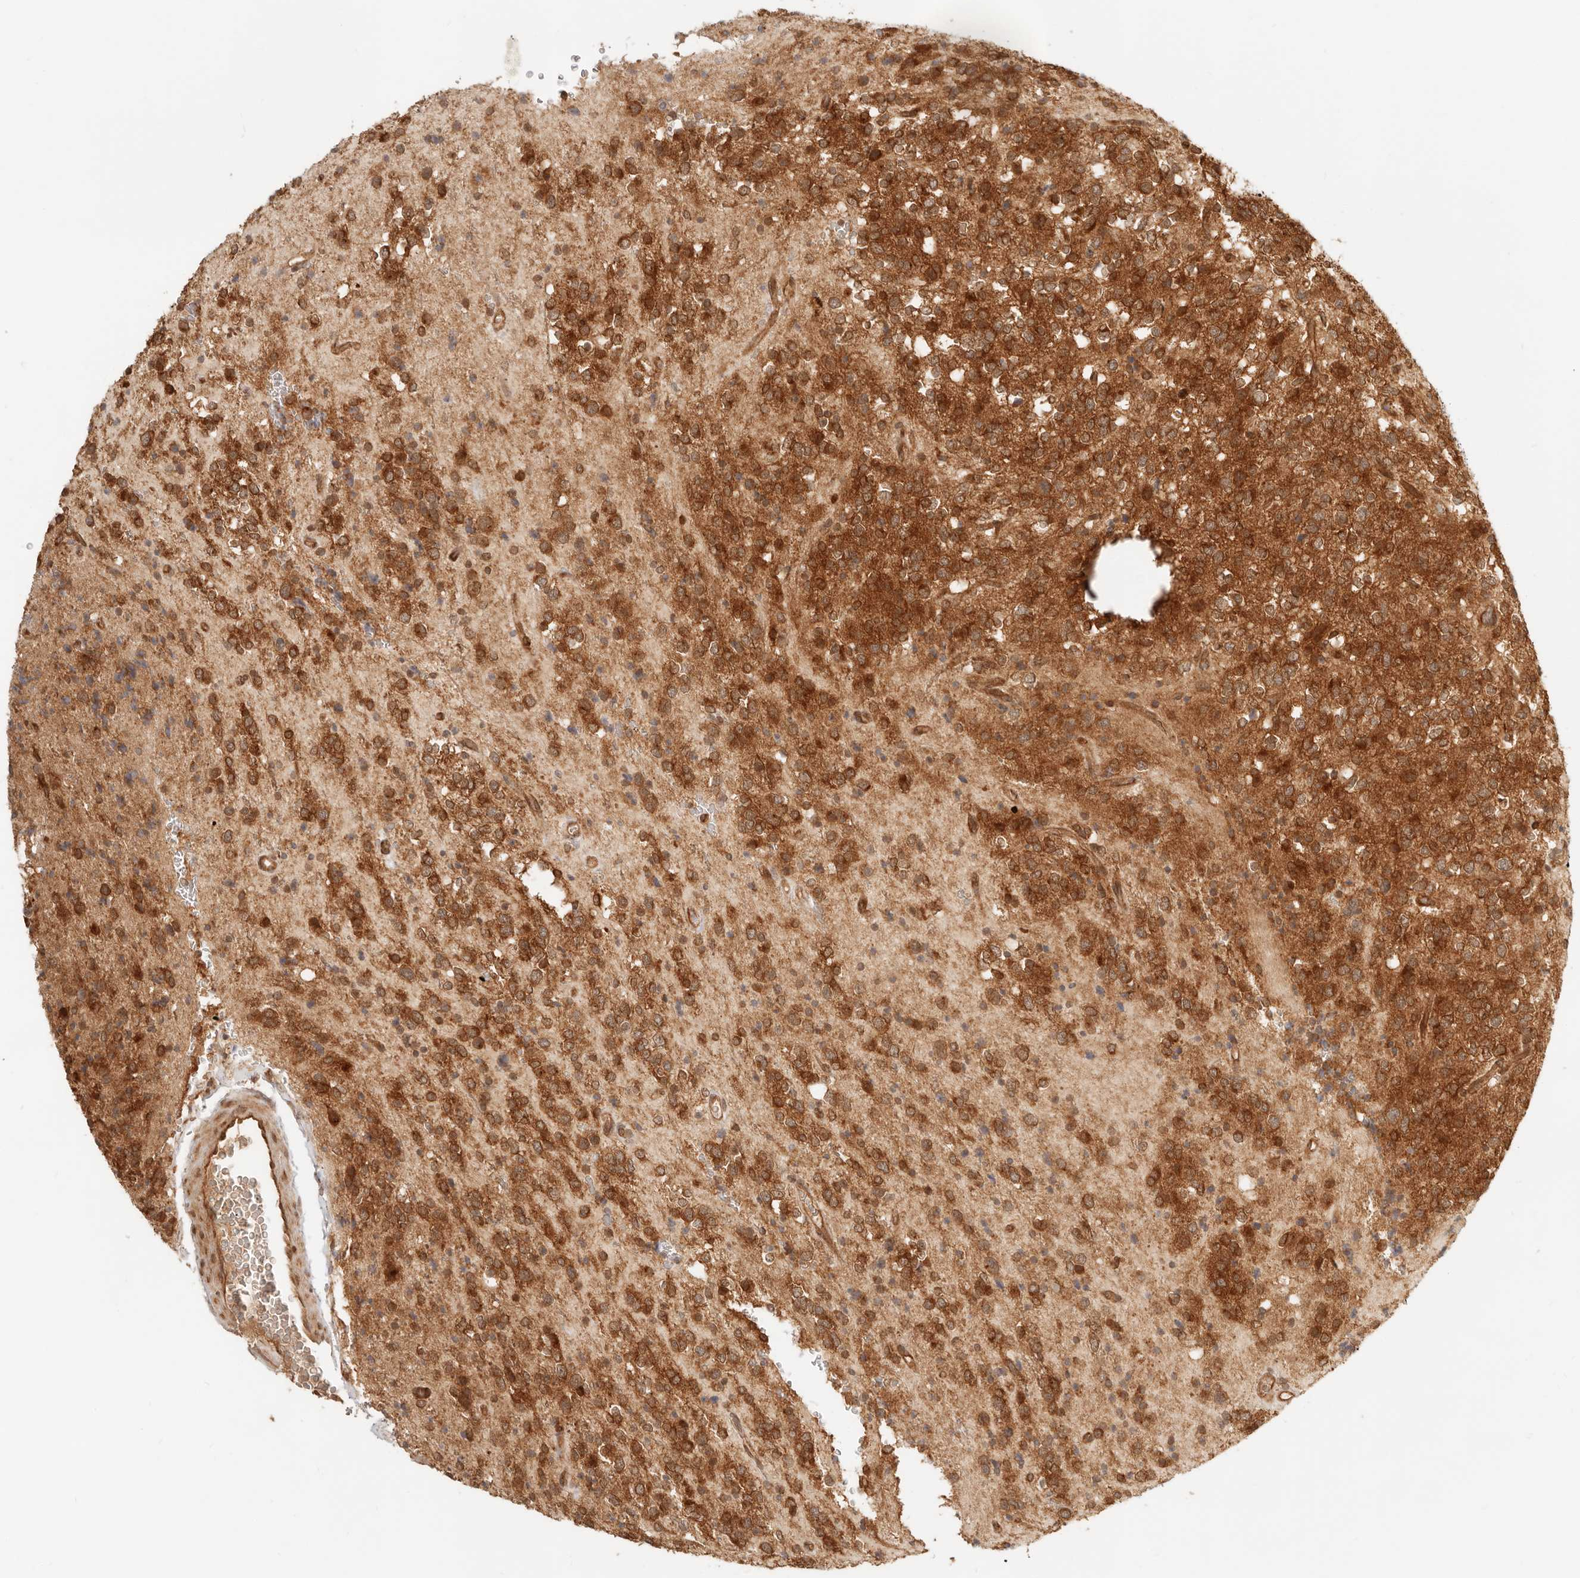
{"staining": {"intensity": "strong", "quantity": "25%-75%", "location": "cytoplasmic/membranous"}, "tissue": "glioma", "cell_type": "Tumor cells", "image_type": "cancer", "snomed": [{"axis": "morphology", "description": "Glioma, malignant, High grade"}, {"axis": "topography", "description": "Brain"}], "caption": "Protein staining by IHC displays strong cytoplasmic/membranous staining in about 25%-75% of tumor cells in glioma.", "gene": "BAALC", "patient": {"sex": "male", "age": 34}}